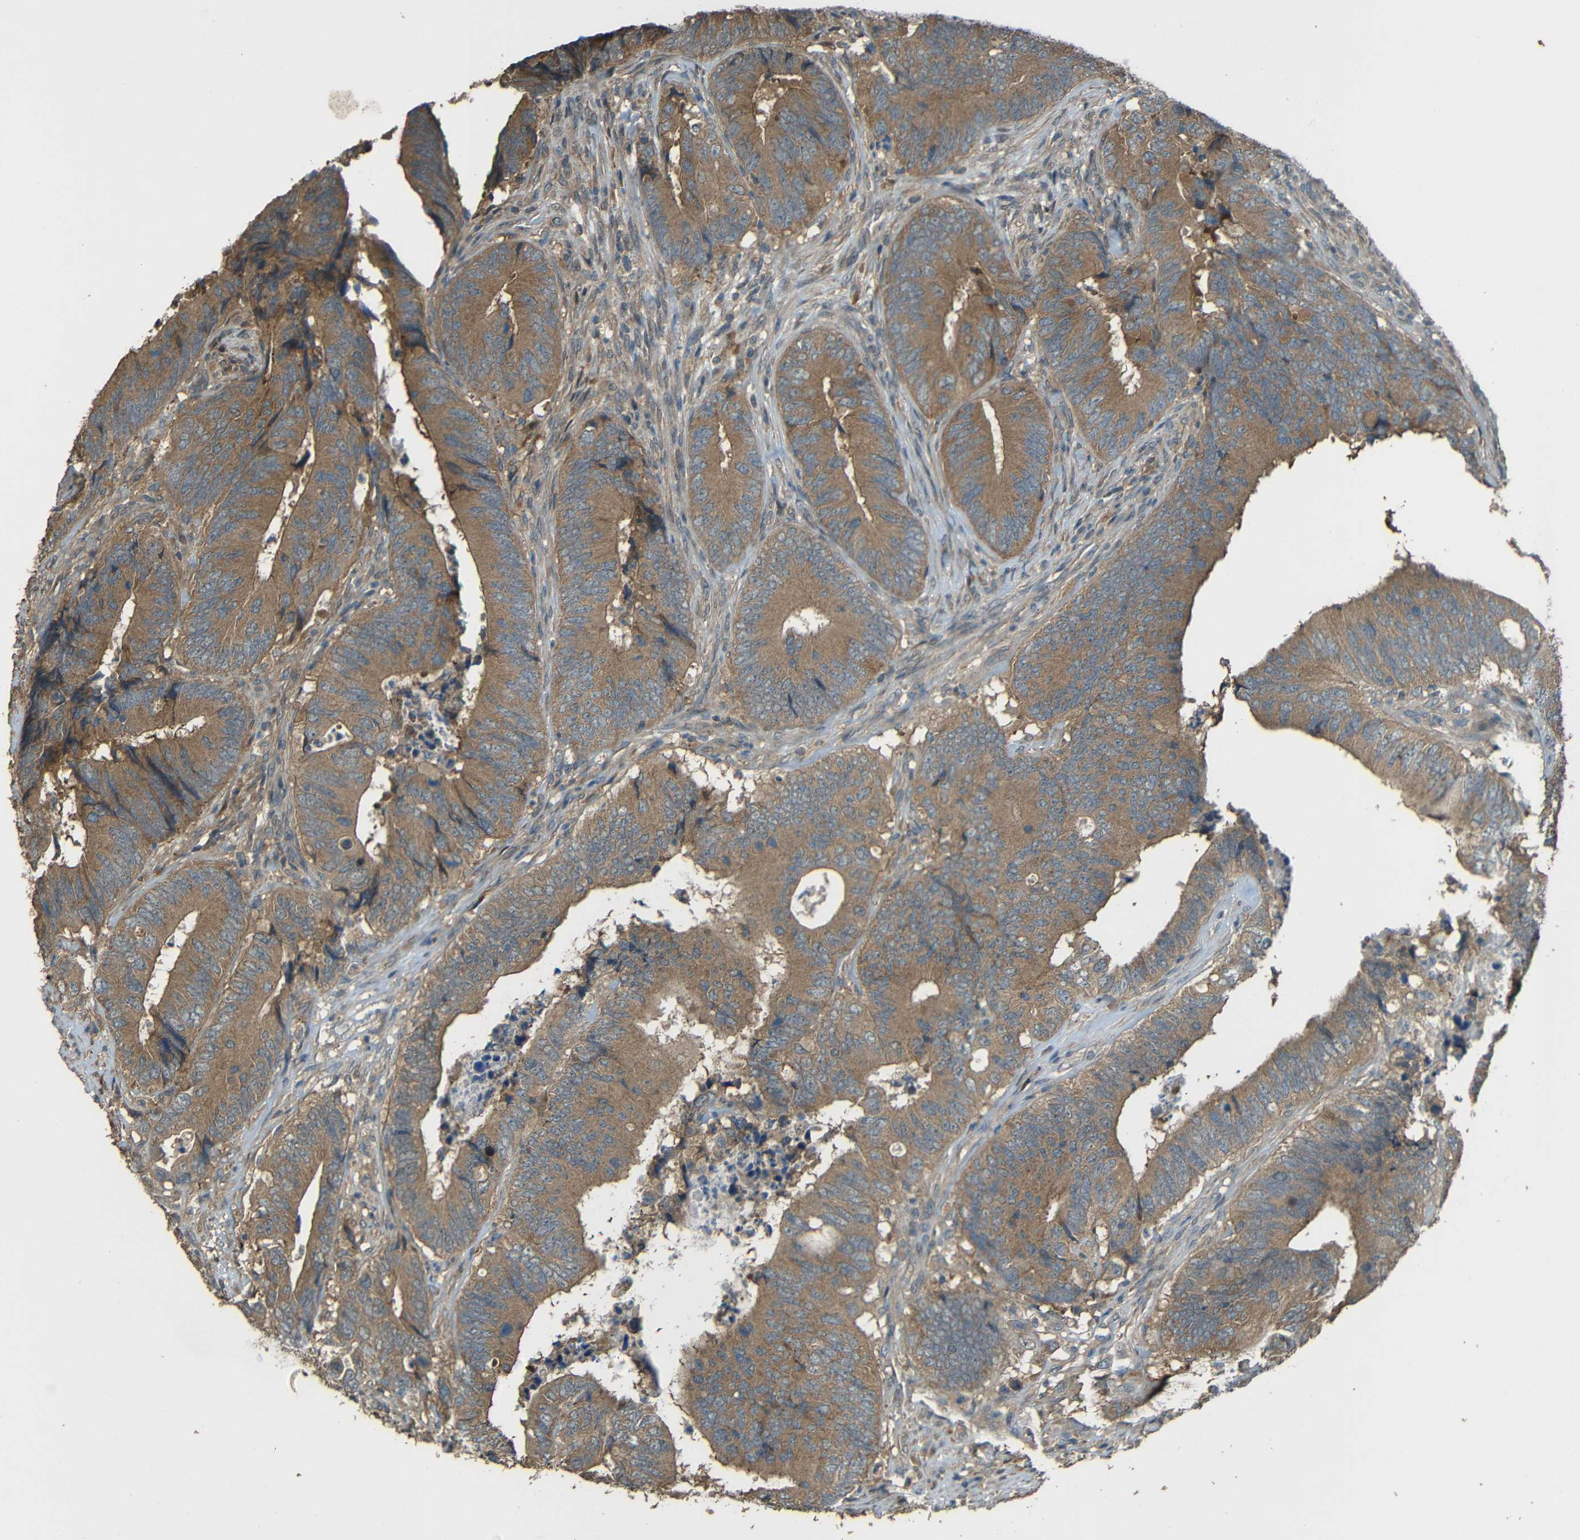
{"staining": {"intensity": "moderate", "quantity": ">75%", "location": "cytoplasmic/membranous"}, "tissue": "colorectal cancer", "cell_type": "Tumor cells", "image_type": "cancer", "snomed": [{"axis": "morphology", "description": "Normal tissue, NOS"}, {"axis": "morphology", "description": "Adenocarcinoma, NOS"}, {"axis": "topography", "description": "Colon"}], "caption": "IHC of colorectal cancer (adenocarcinoma) shows medium levels of moderate cytoplasmic/membranous positivity in approximately >75% of tumor cells.", "gene": "ACACA", "patient": {"sex": "male", "age": 56}}